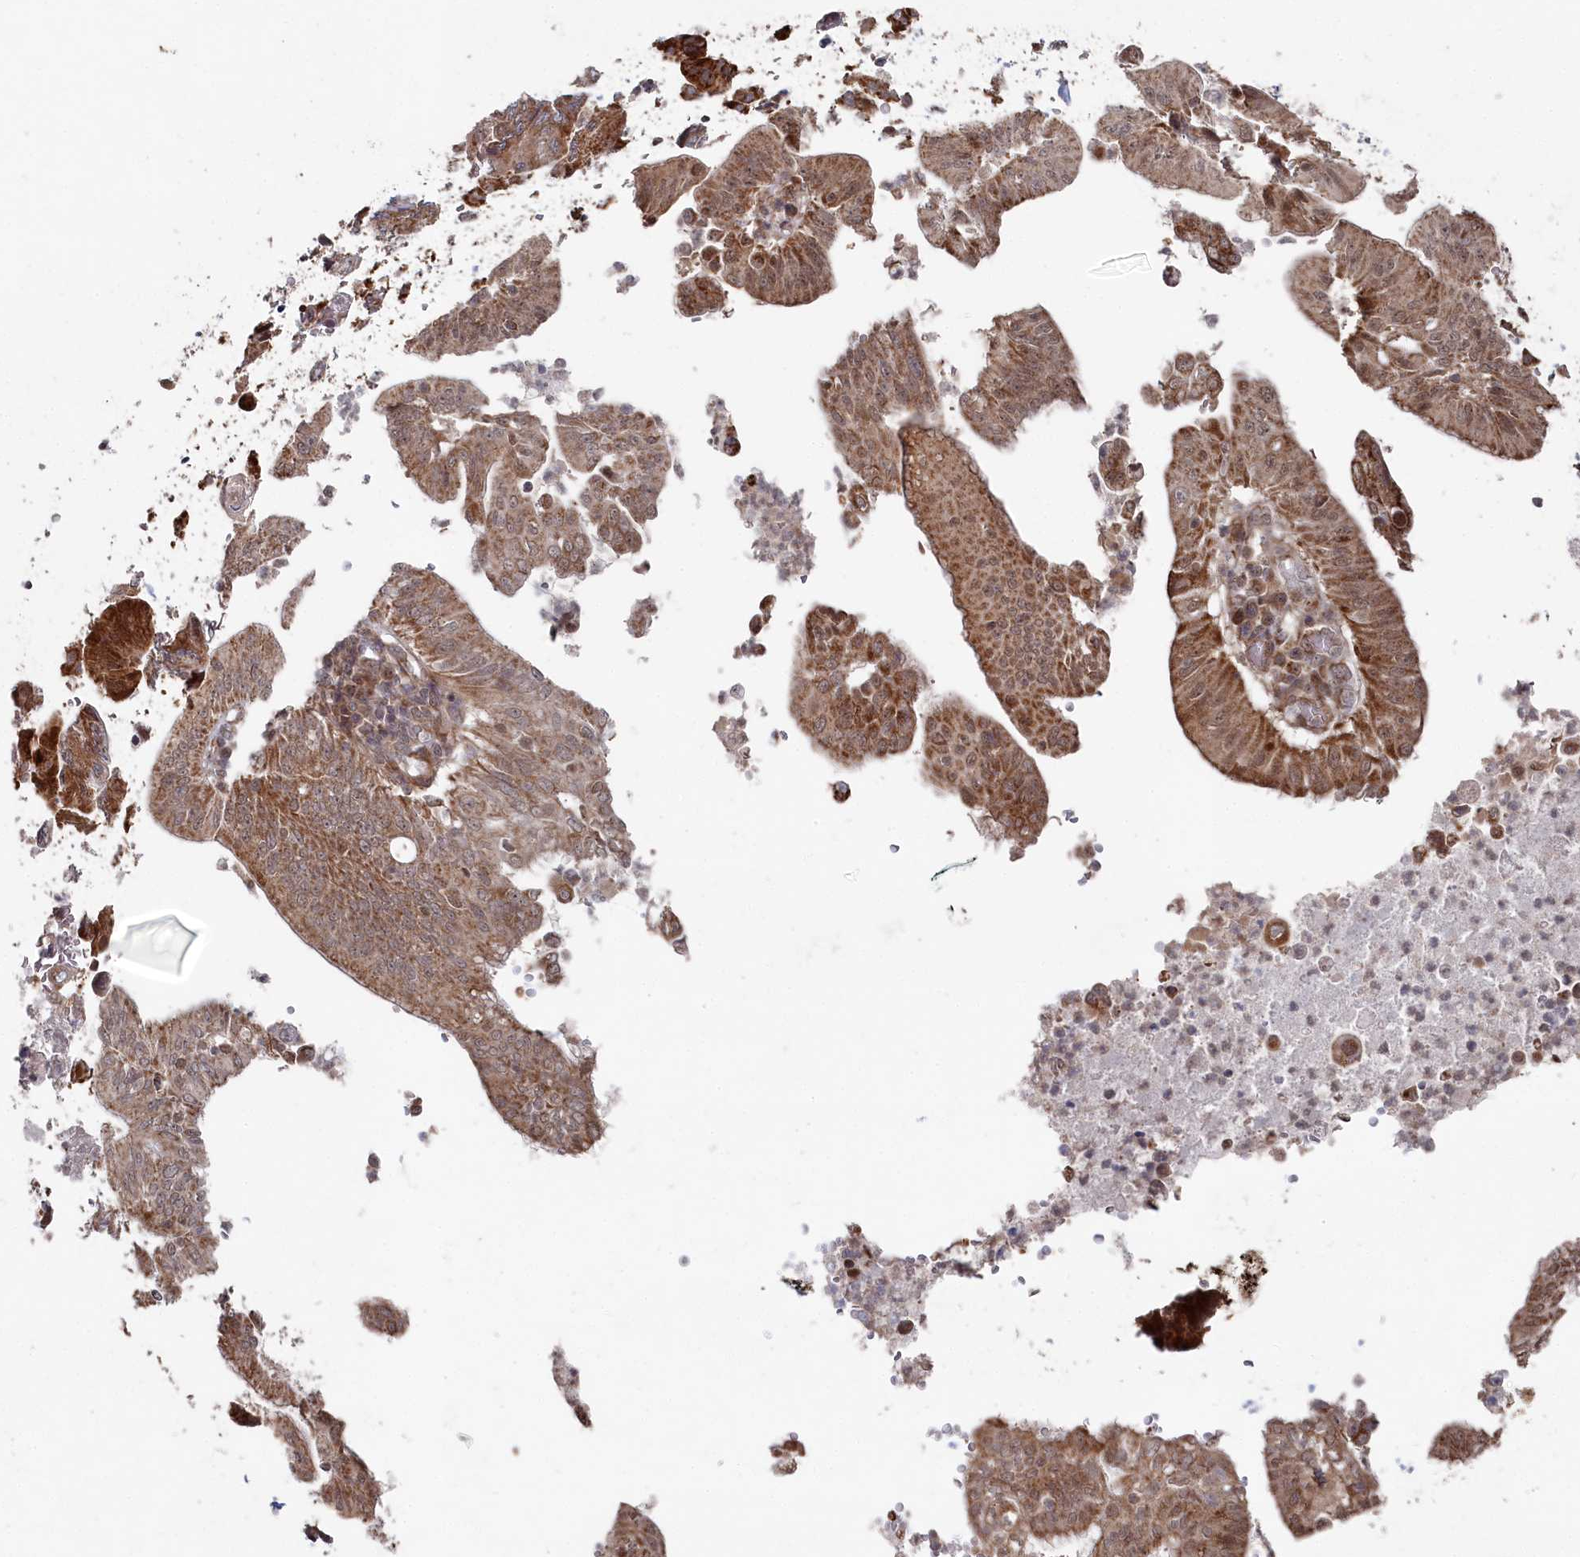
{"staining": {"intensity": "moderate", "quantity": ">75%", "location": "cytoplasmic/membranous"}, "tissue": "pancreatic cancer", "cell_type": "Tumor cells", "image_type": "cancer", "snomed": [{"axis": "morphology", "description": "Adenocarcinoma, NOS"}, {"axis": "topography", "description": "Pancreas"}], "caption": "The image displays immunohistochemical staining of pancreatic cancer (adenocarcinoma). There is moderate cytoplasmic/membranous staining is seen in about >75% of tumor cells. The staining was performed using DAB (3,3'-diaminobenzidine), with brown indicating positive protein expression. Nuclei are stained blue with hematoxylin.", "gene": "WAPL", "patient": {"sex": "male", "age": 68}}